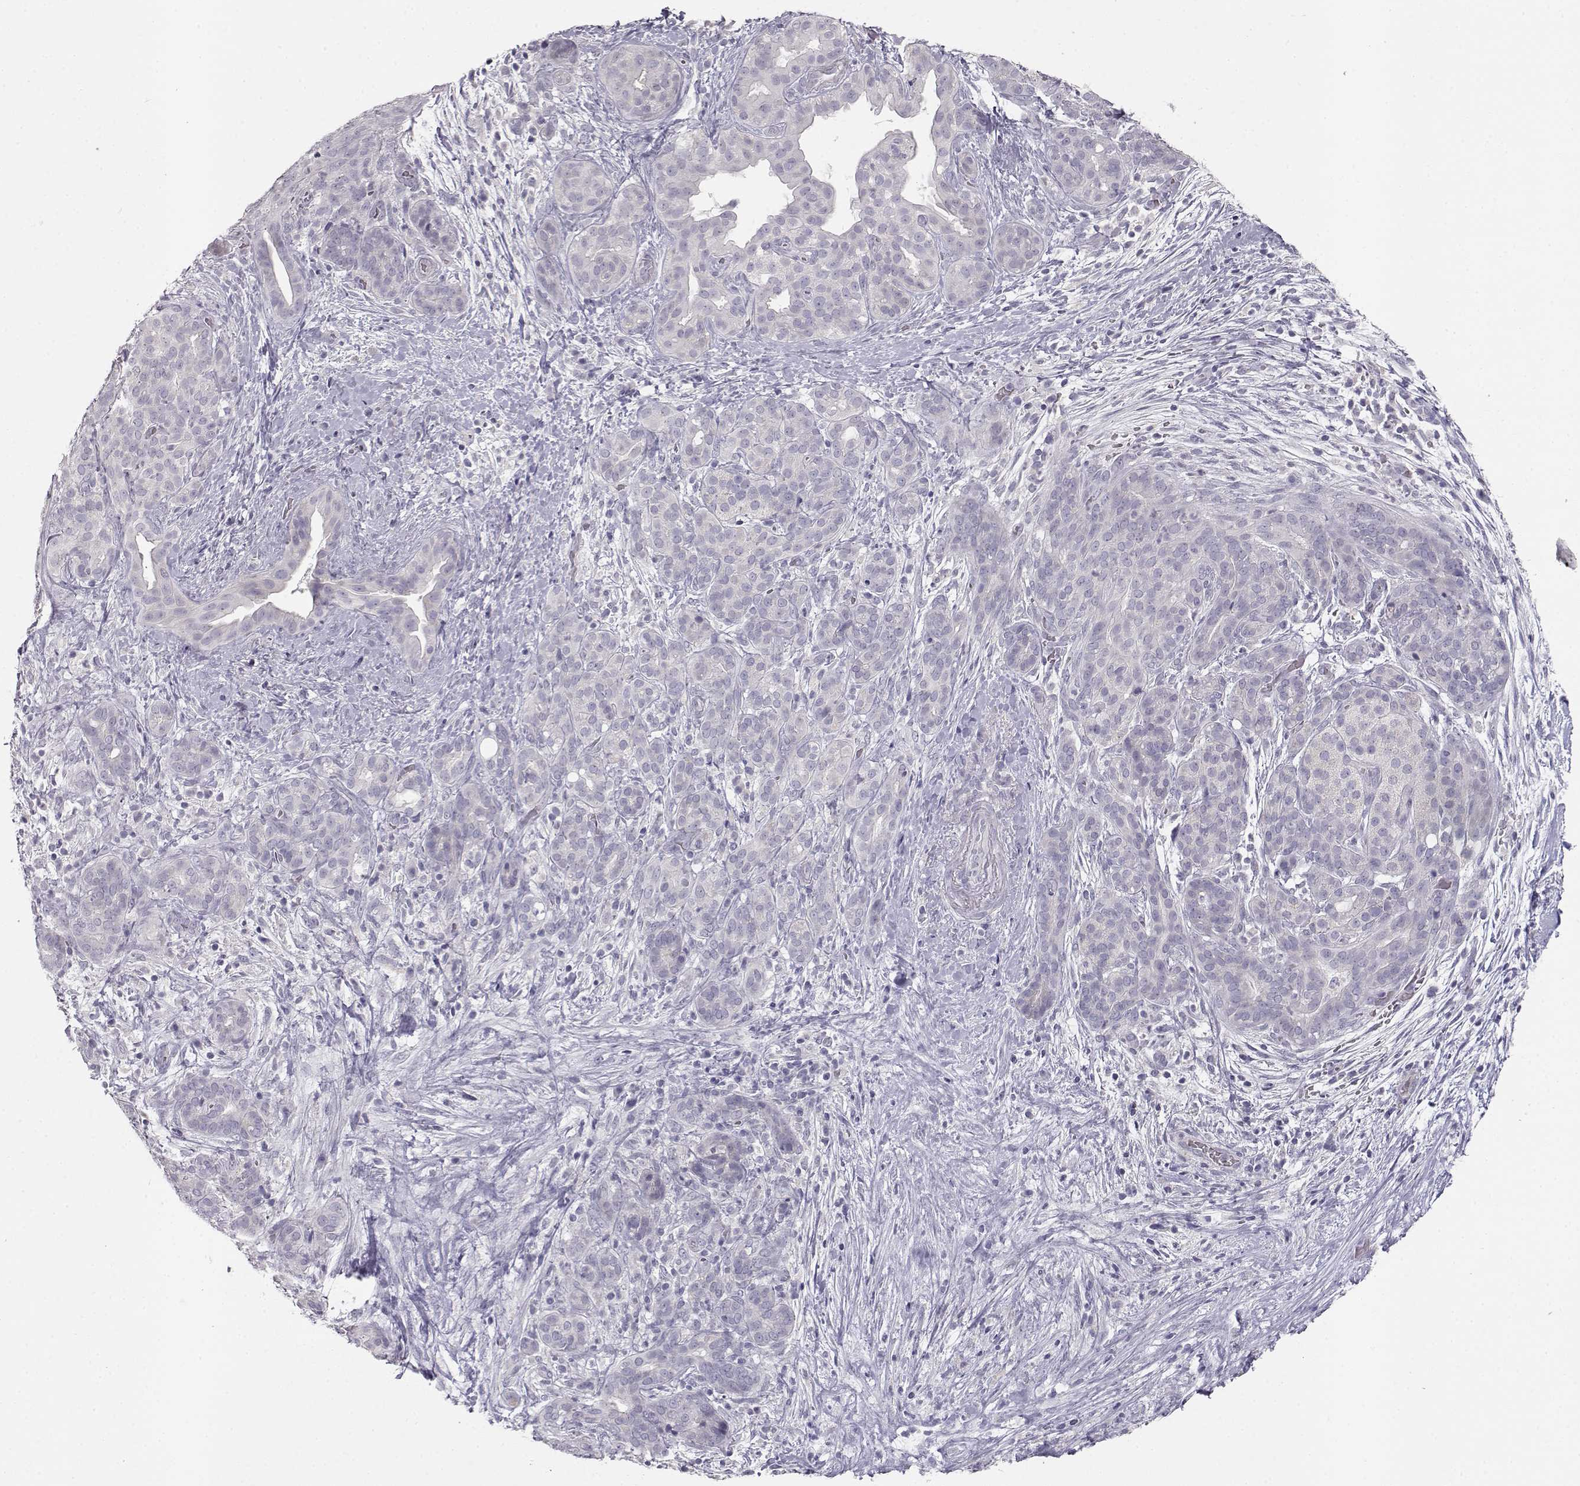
{"staining": {"intensity": "negative", "quantity": "none", "location": "none"}, "tissue": "pancreatic cancer", "cell_type": "Tumor cells", "image_type": "cancer", "snomed": [{"axis": "morphology", "description": "Adenocarcinoma, NOS"}, {"axis": "topography", "description": "Pancreas"}], "caption": "This image is of pancreatic adenocarcinoma stained with IHC to label a protein in brown with the nuclei are counter-stained blue. There is no positivity in tumor cells.", "gene": "MYCBPAP", "patient": {"sex": "male", "age": 44}}